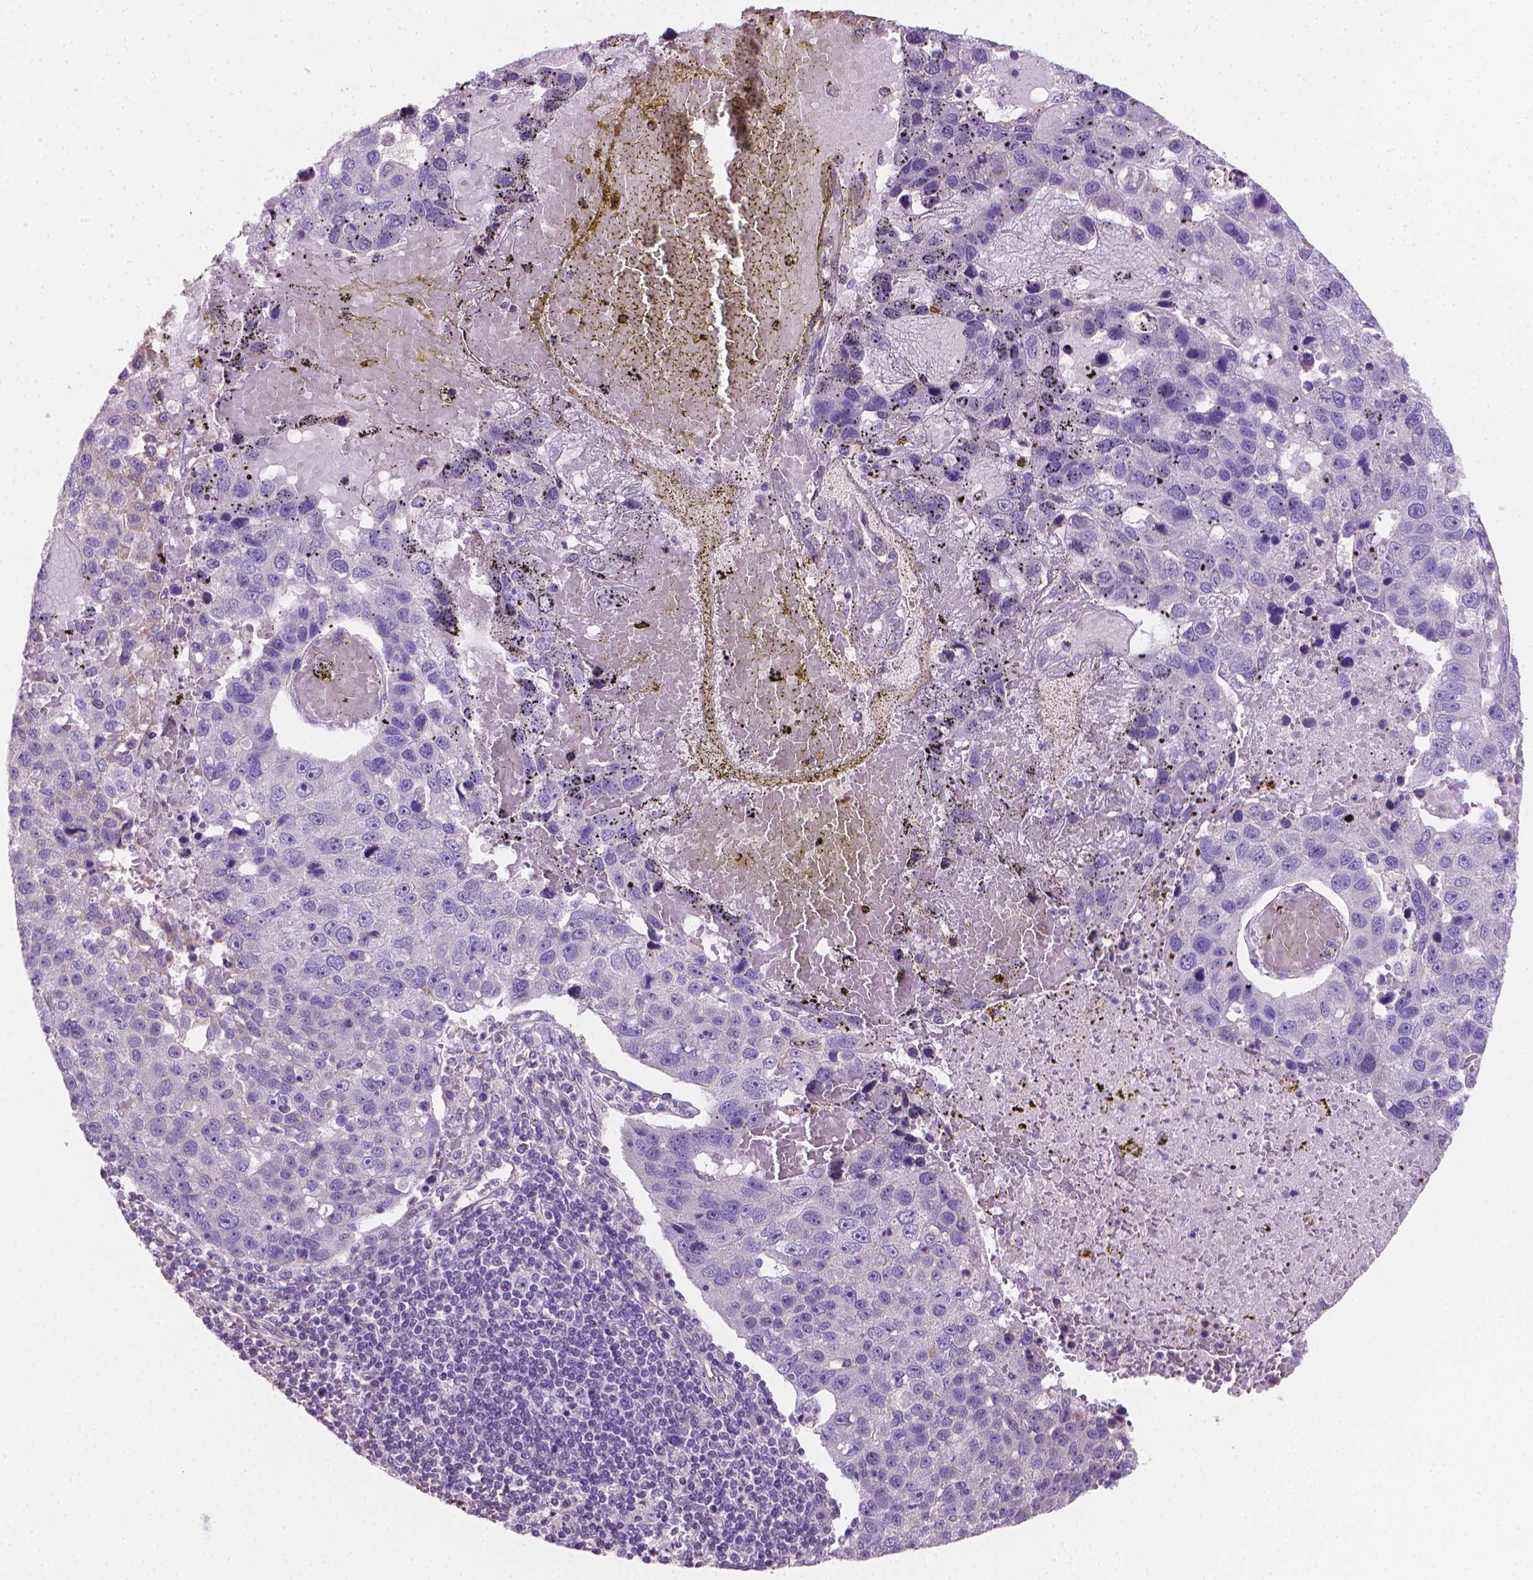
{"staining": {"intensity": "negative", "quantity": "none", "location": "none"}, "tissue": "pancreatic cancer", "cell_type": "Tumor cells", "image_type": "cancer", "snomed": [{"axis": "morphology", "description": "Adenocarcinoma, NOS"}, {"axis": "topography", "description": "Pancreas"}], "caption": "Immunohistochemistry histopathology image of adenocarcinoma (pancreatic) stained for a protein (brown), which demonstrates no staining in tumor cells.", "gene": "CLXN", "patient": {"sex": "female", "age": 61}}